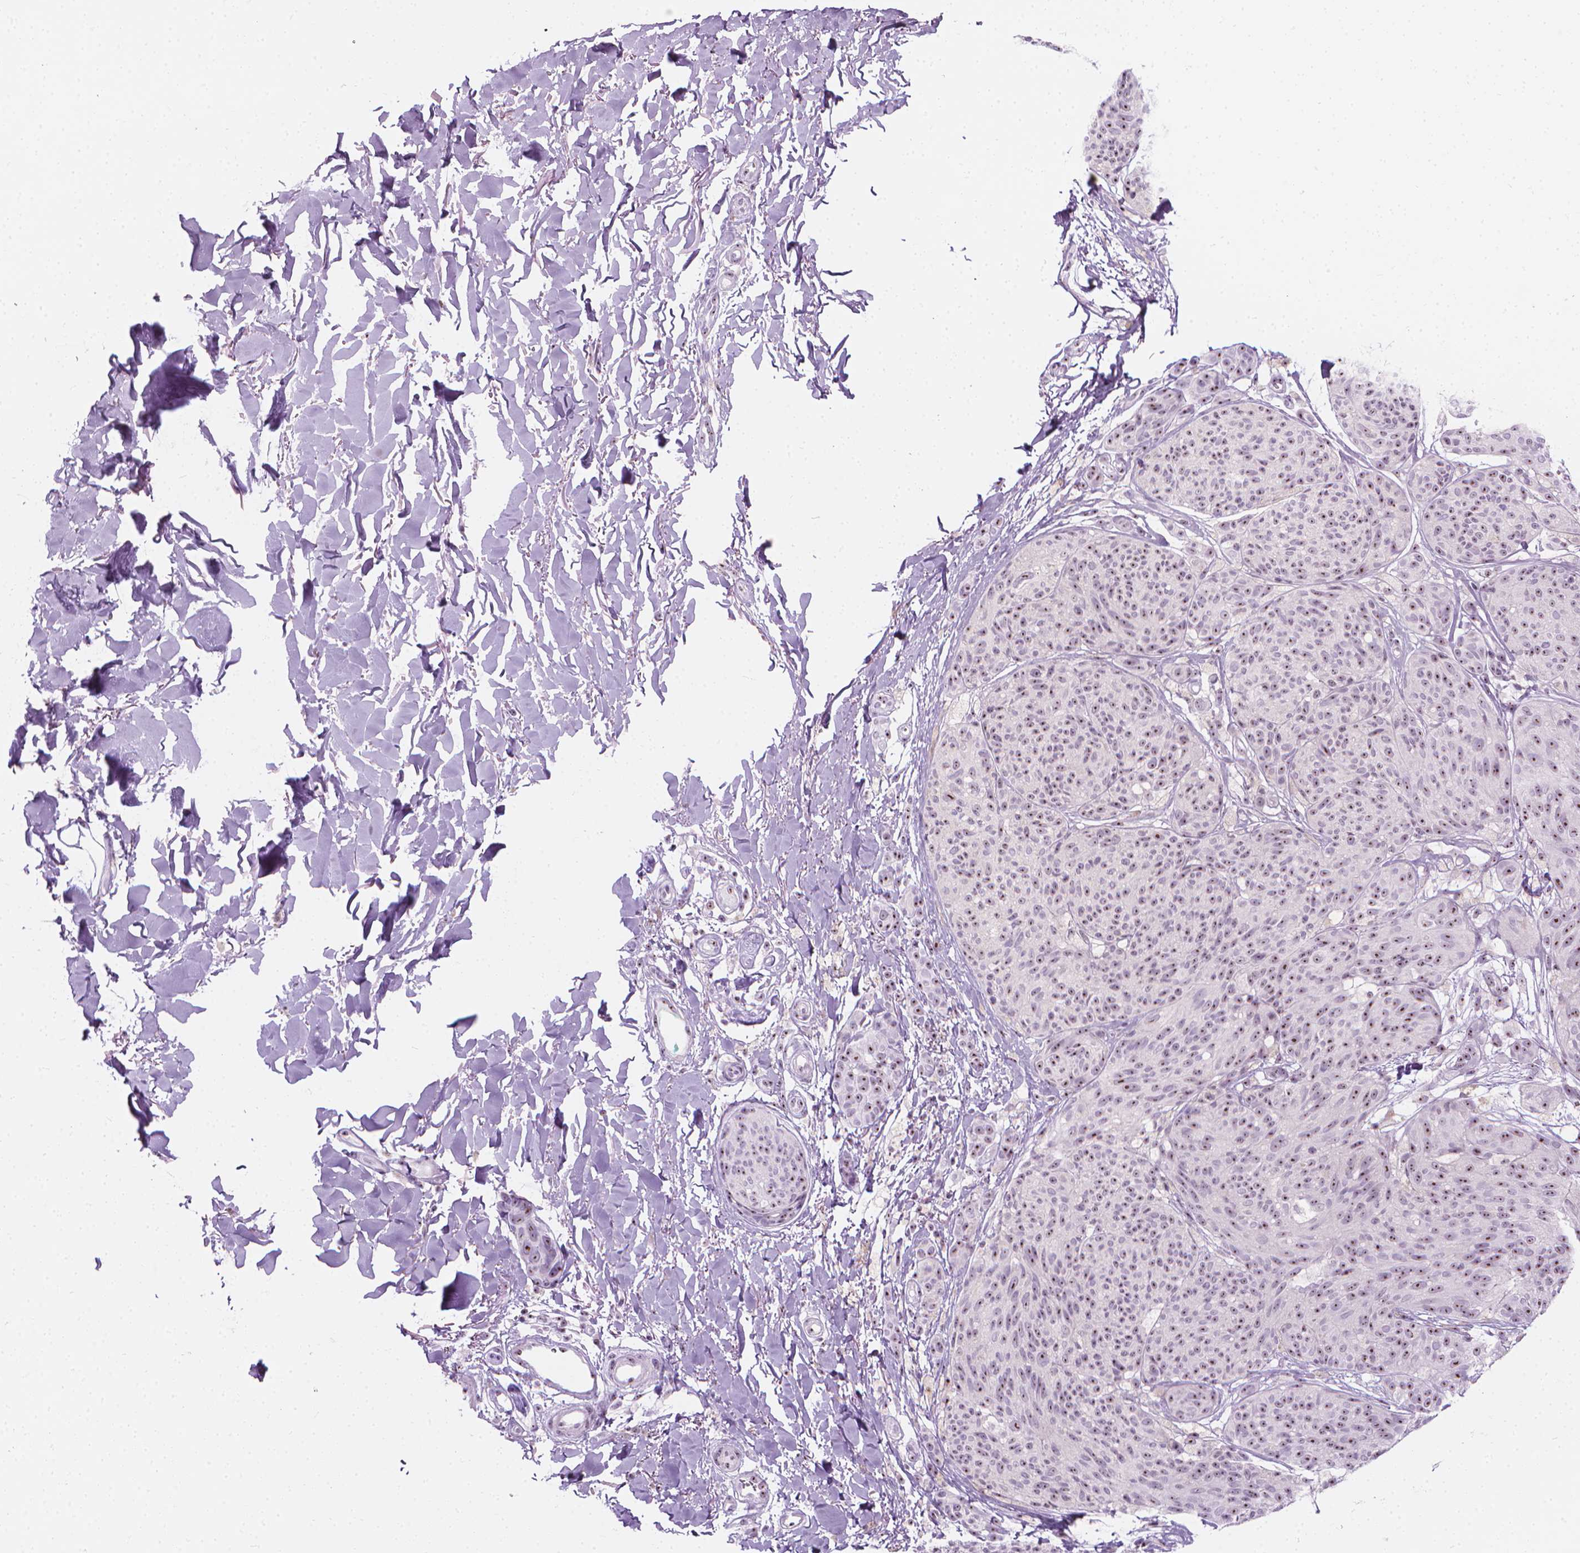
{"staining": {"intensity": "moderate", "quantity": ">75%", "location": "nuclear"}, "tissue": "melanoma", "cell_type": "Tumor cells", "image_type": "cancer", "snomed": [{"axis": "morphology", "description": "Malignant melanoma, NOS"}, {"axis": "topography", "description": "Skin"}], "caption": "Immunohistochemistry (IHC) of human melanoma exhibits medium levels of moderate nuclear expression in about >75% of tumor cells.", "gene": "NOL7", "patient": {"sex": "female", "age": 87}}